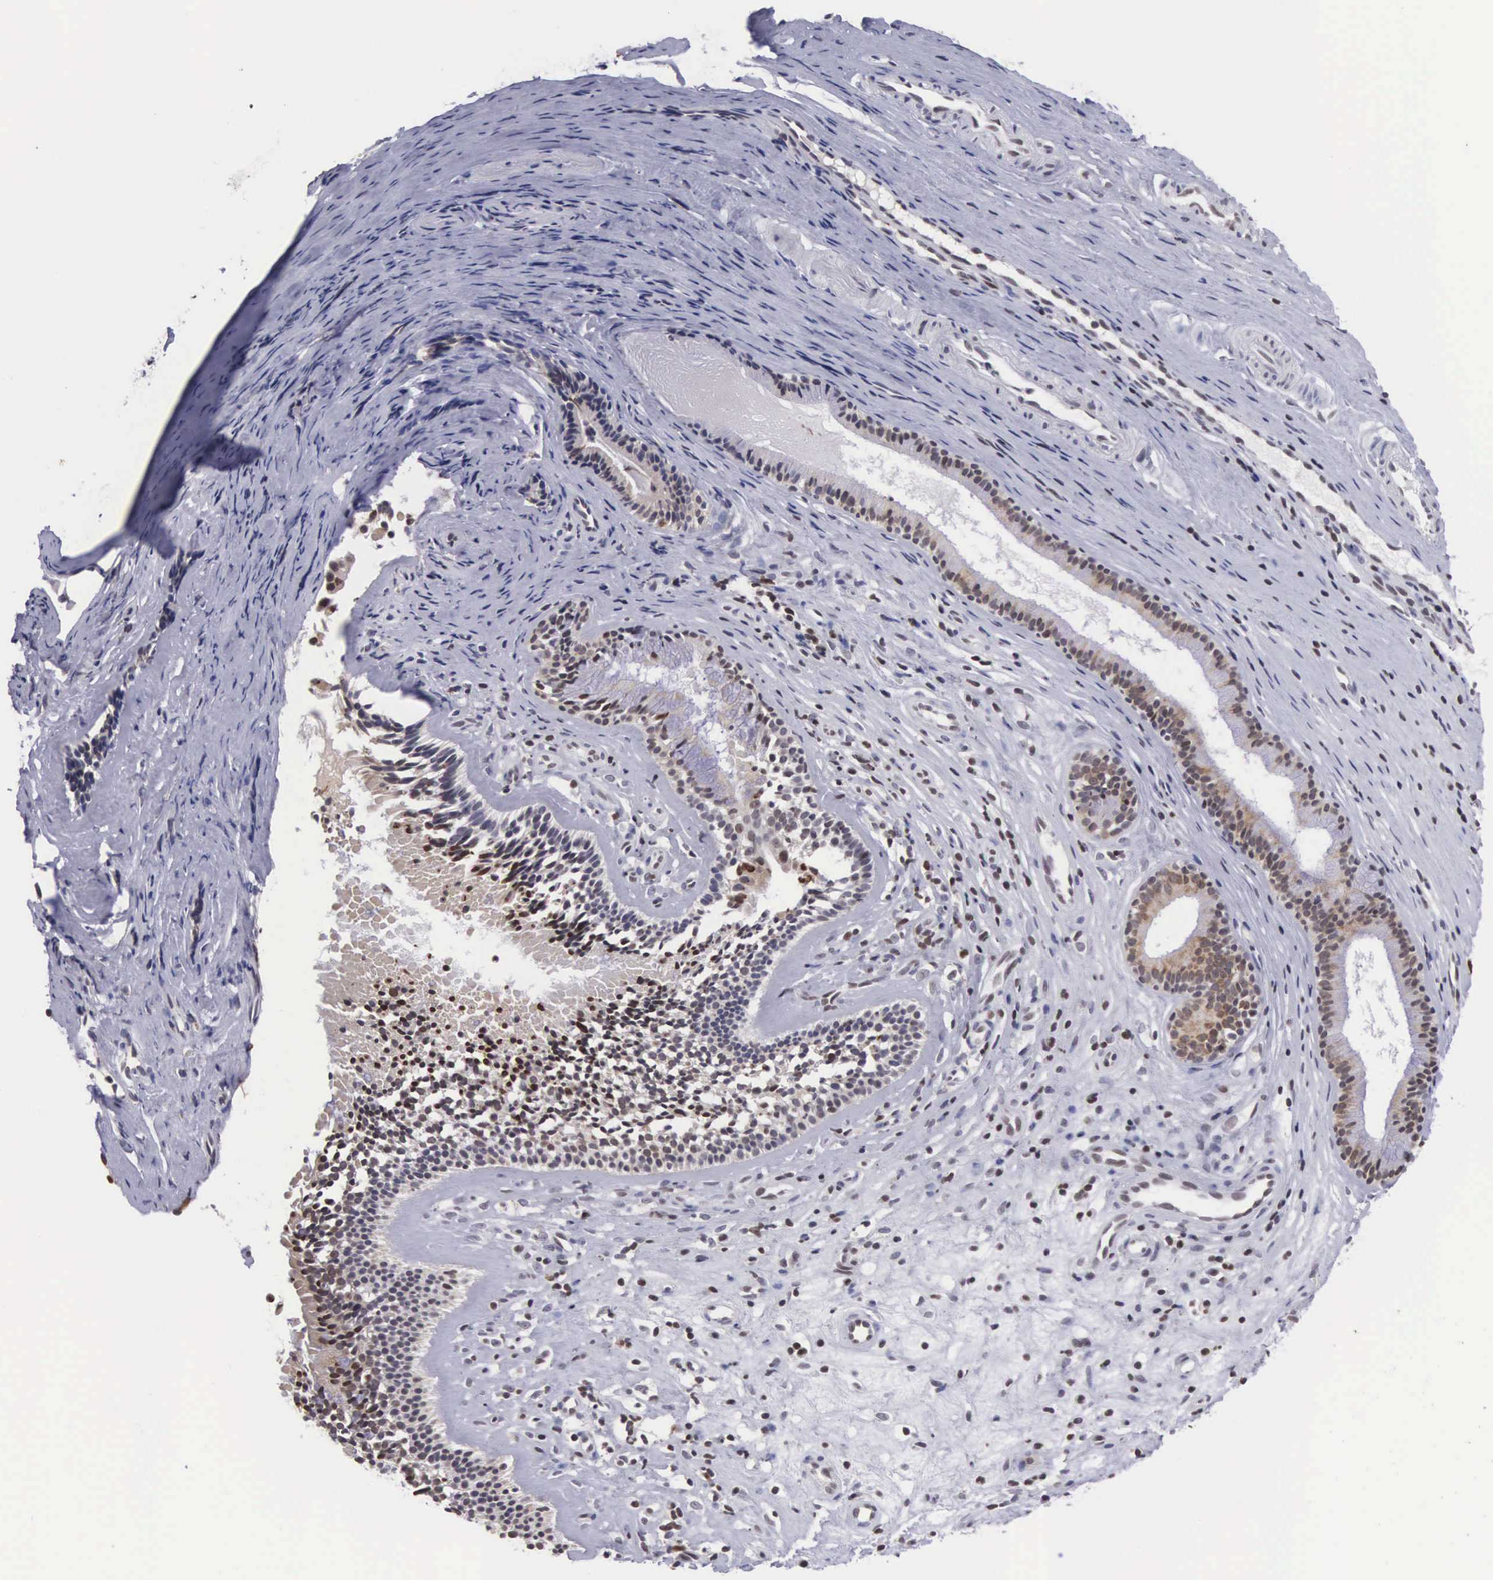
{"staining": {"intensity": "moderate", "quantity": ">75%", "location": "nuclear"}, "tissue": "nasopharynx", "cell_type": "Respiratory epithelial cells", "image_type": "normal", "snomed": [{"axis": "morphology", "description": "Normal tissue, NOS"}, {"axis": "topography", "description": "Nasopharynx"}], "caption": "Moderate nuclear staining is identified in approximately >75% of respiratory epithelial cells in unremarkable nasopharynx. The staining is performed using DAB (3,3'-diaminobenzidine) brown chromogen to label protein expression. The nuclei are counter-stained blue using hematoxylin.", "gene": "VRK1", "patient": {"sex": "female", "age": 78}}